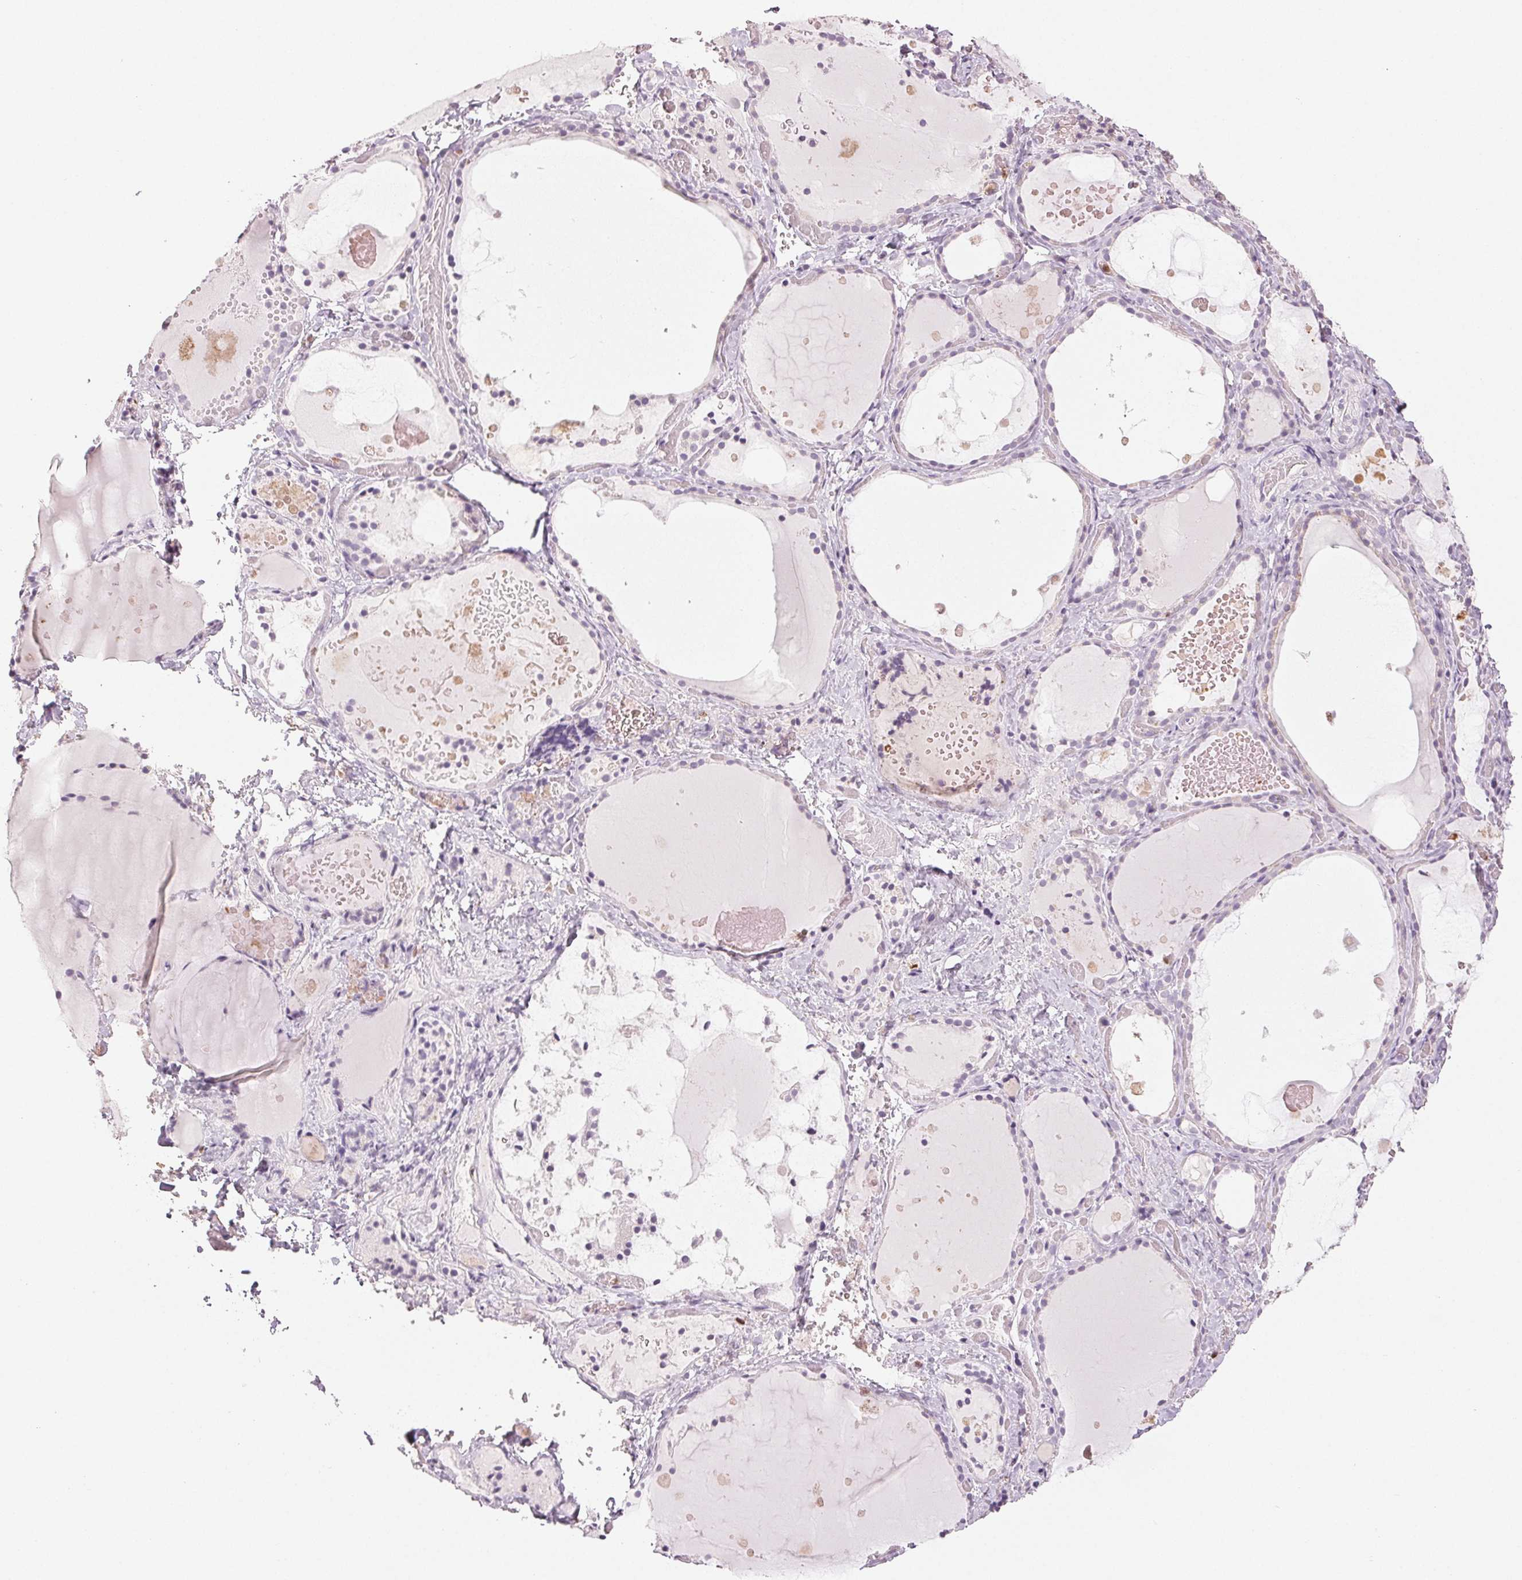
{"staining": {"intensity": "negative", "quantity": "none", "location": "none"}, "tissue": "thyroid gland", "cell_type": "Glandular cells", "image_type": "normal", "snomed": [{"axis": "morphology", "description": "Normal tissue, NOS"}, {"axis": "topography", "description": "Thyroid gland"}], "caption": "Immunohistochemistry histopathology image of benign human thyroid gland stained for a protein (brown), which reveals no positivity in glandular cells. The staining is performed using DAB brown chromogen with nuclei counter-stained in using hematoxylin.", "gene": "LTF", "patient": {"sex": "female", "age": 56}}